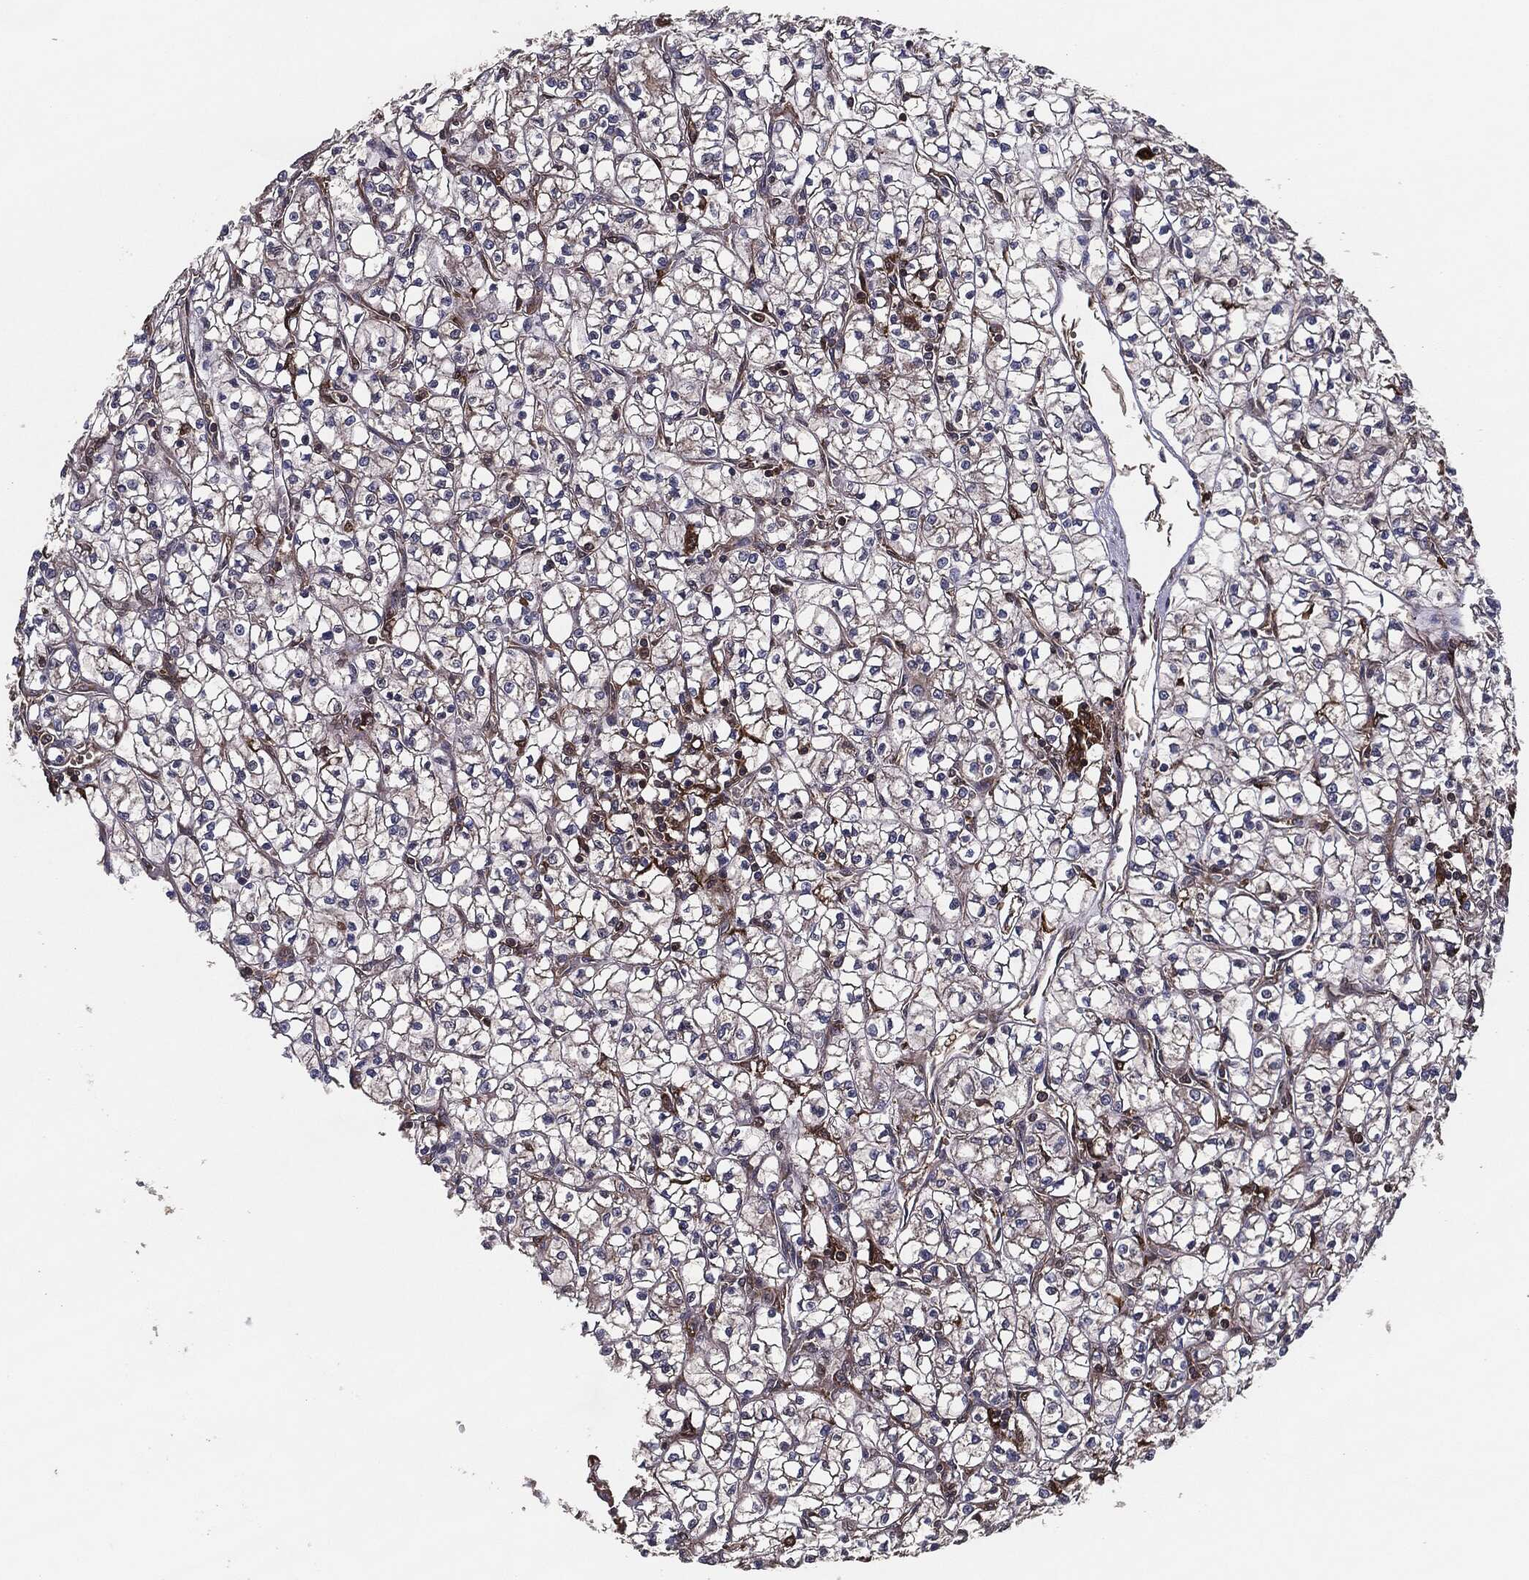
{"staining": {"intensity": "moderate", "quantity": "25%-75%", "location": "cytoplasmic/membranous"}, "tissue": "renal cancer", "cell_type": "Tumor cells", "image_type": "cancer", "snomed": [{"axis": "morphology", "description": "Adenocarcinoma, NOS"}, {"axis": "topography", "description": "Kidney"}], "caption": "High-power microscopy captured an immunohistochemistry histopathology image of renal adenocarcinoma, revealing moderate cytoplasmic/membranous expression in about 25%-75% of tumor cells.", "gene": "RAP1GDS1", "patient": {"sex": "female", "age": 64}}